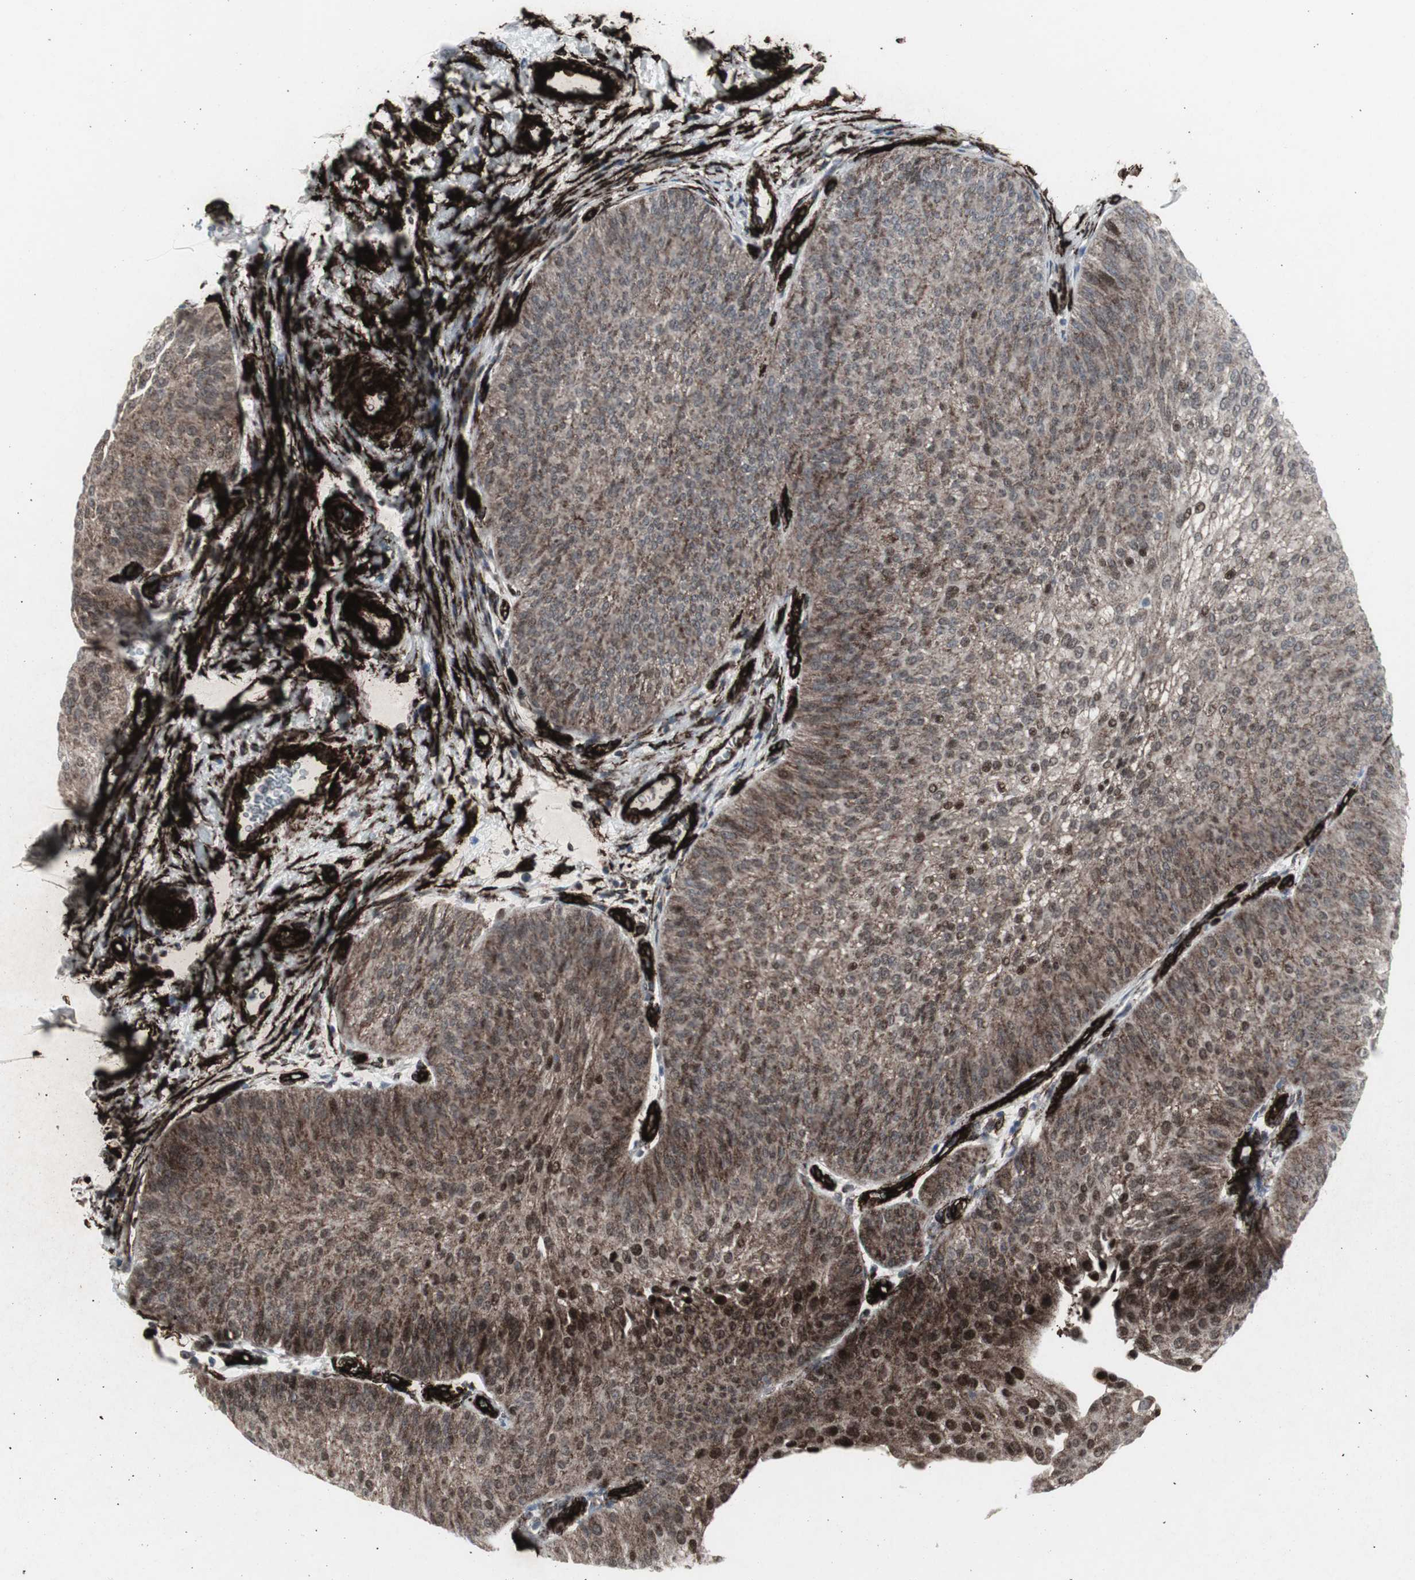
{"staining": {"intensity": "moderate", "quantity": ">75%", "location": "cytoplasmic/membranous,nuclear"}, "tissue": "urothelial cancer", "cell_type": "Tumor cells", "image_type": "cancer", "snomed": [{"axis": "morphology", "description": "Urothelial carcinoma, Low grade"}, {"axis": "topography", "description": "Urinary bladder"}], "caption": "This micrograph shows IHC staining of urothelial cancer, with medium moderate cytoplasmic/membranous and nuclear staining in approximately >75% of tumor cells.", "gene": "PDGFA", "patient": {"sex": "female", "age": 60}}